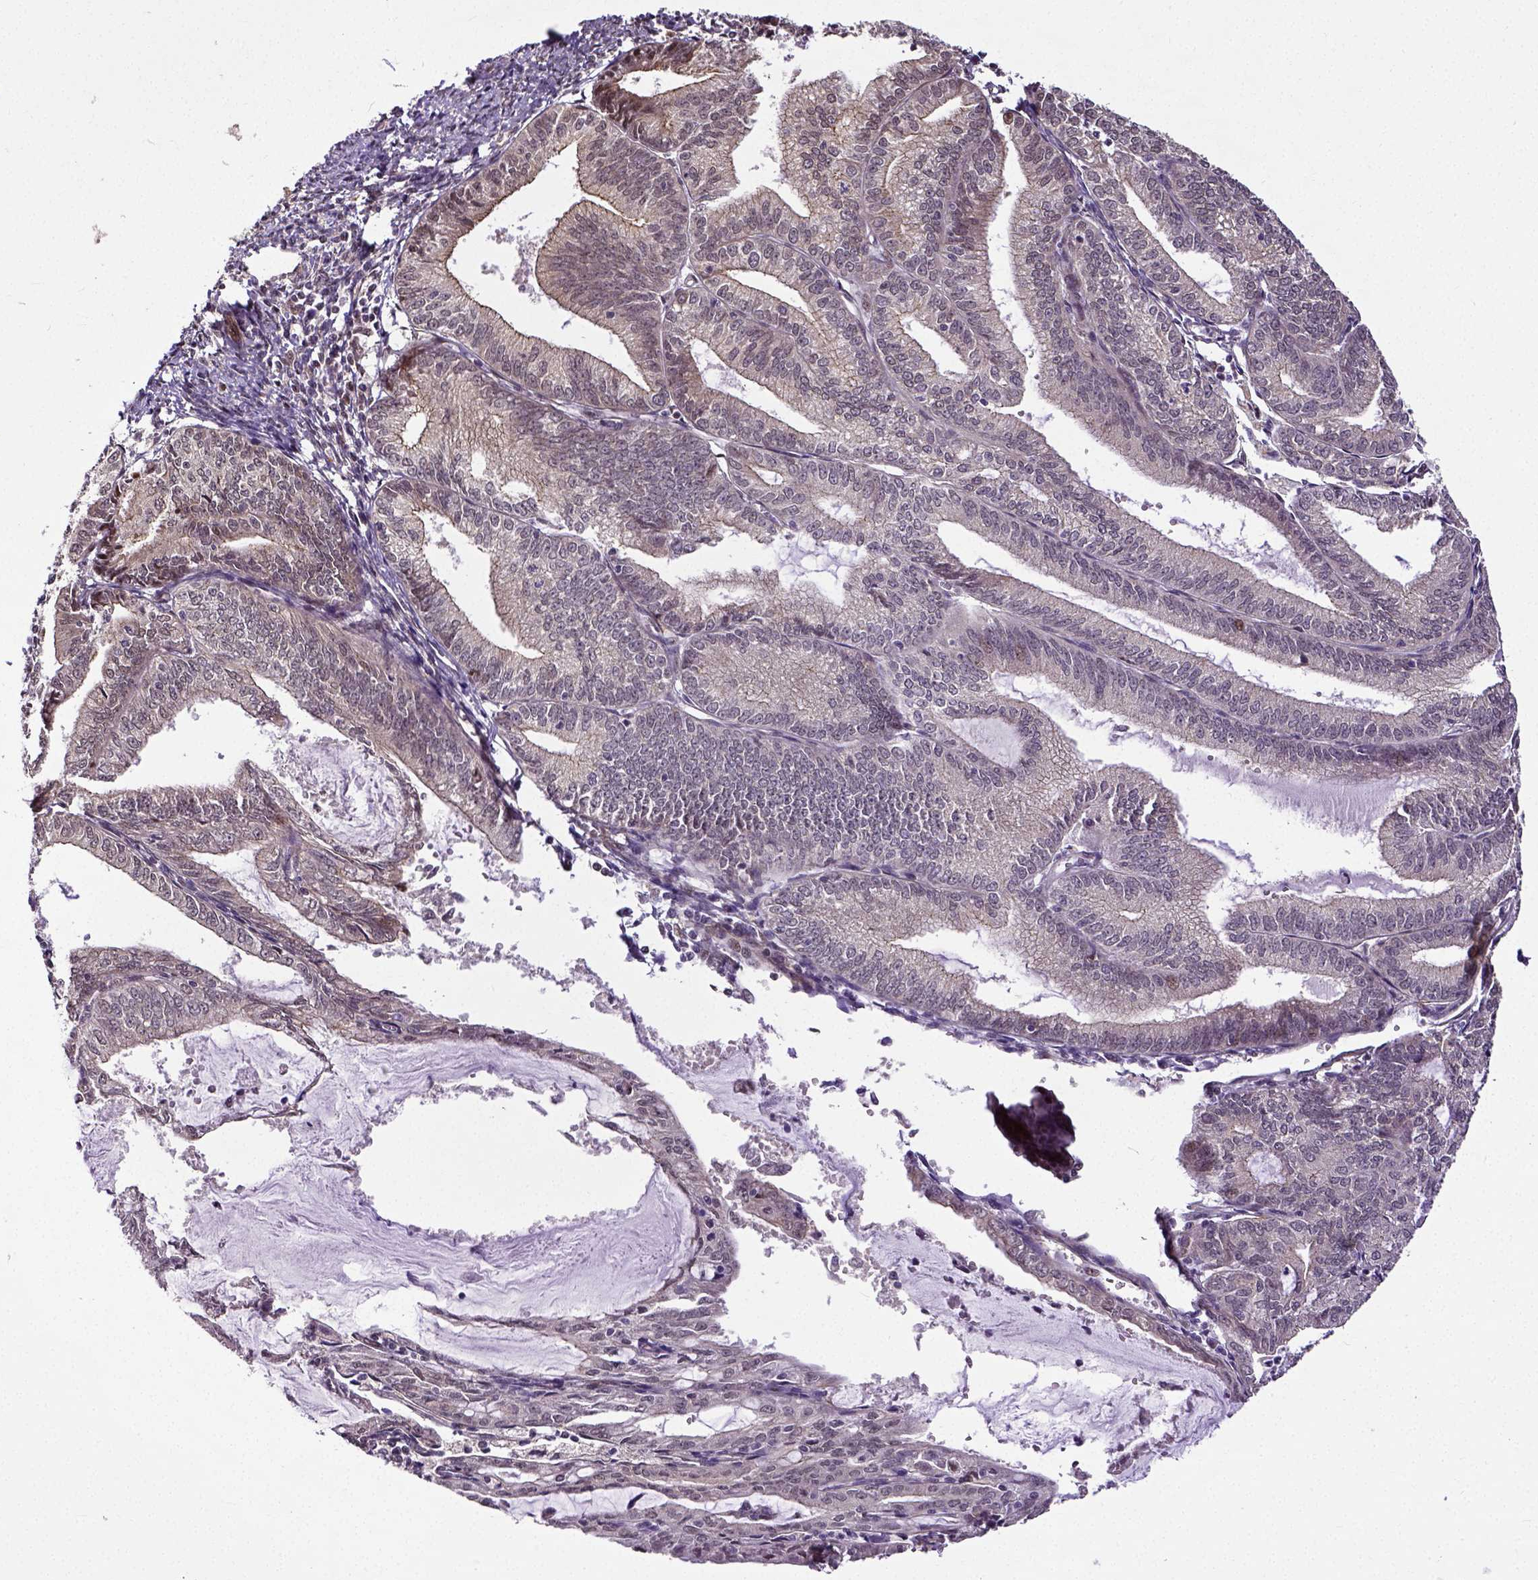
{"staining": {"intensity": "weak", "quantity": ">75%", "location": "cytoplasmic/membranous"}, "tissue": "endometrial cancer", "cell_type": "Tumor cells", "image_type": "cancer", "snomed": [{"axis": "morphology", "description": "Adenocarcinoma, NOS"}, {"axis": "topography", "description": "Endometrium"}], "caption": "Adenocarcinoma (endometrial) tissue demonstrates weak cytoplasmic/membranous positivity in approximately >75% of tumor cells", "gene": "DICER1", "patient": {"sex": "female", "age": 70}}